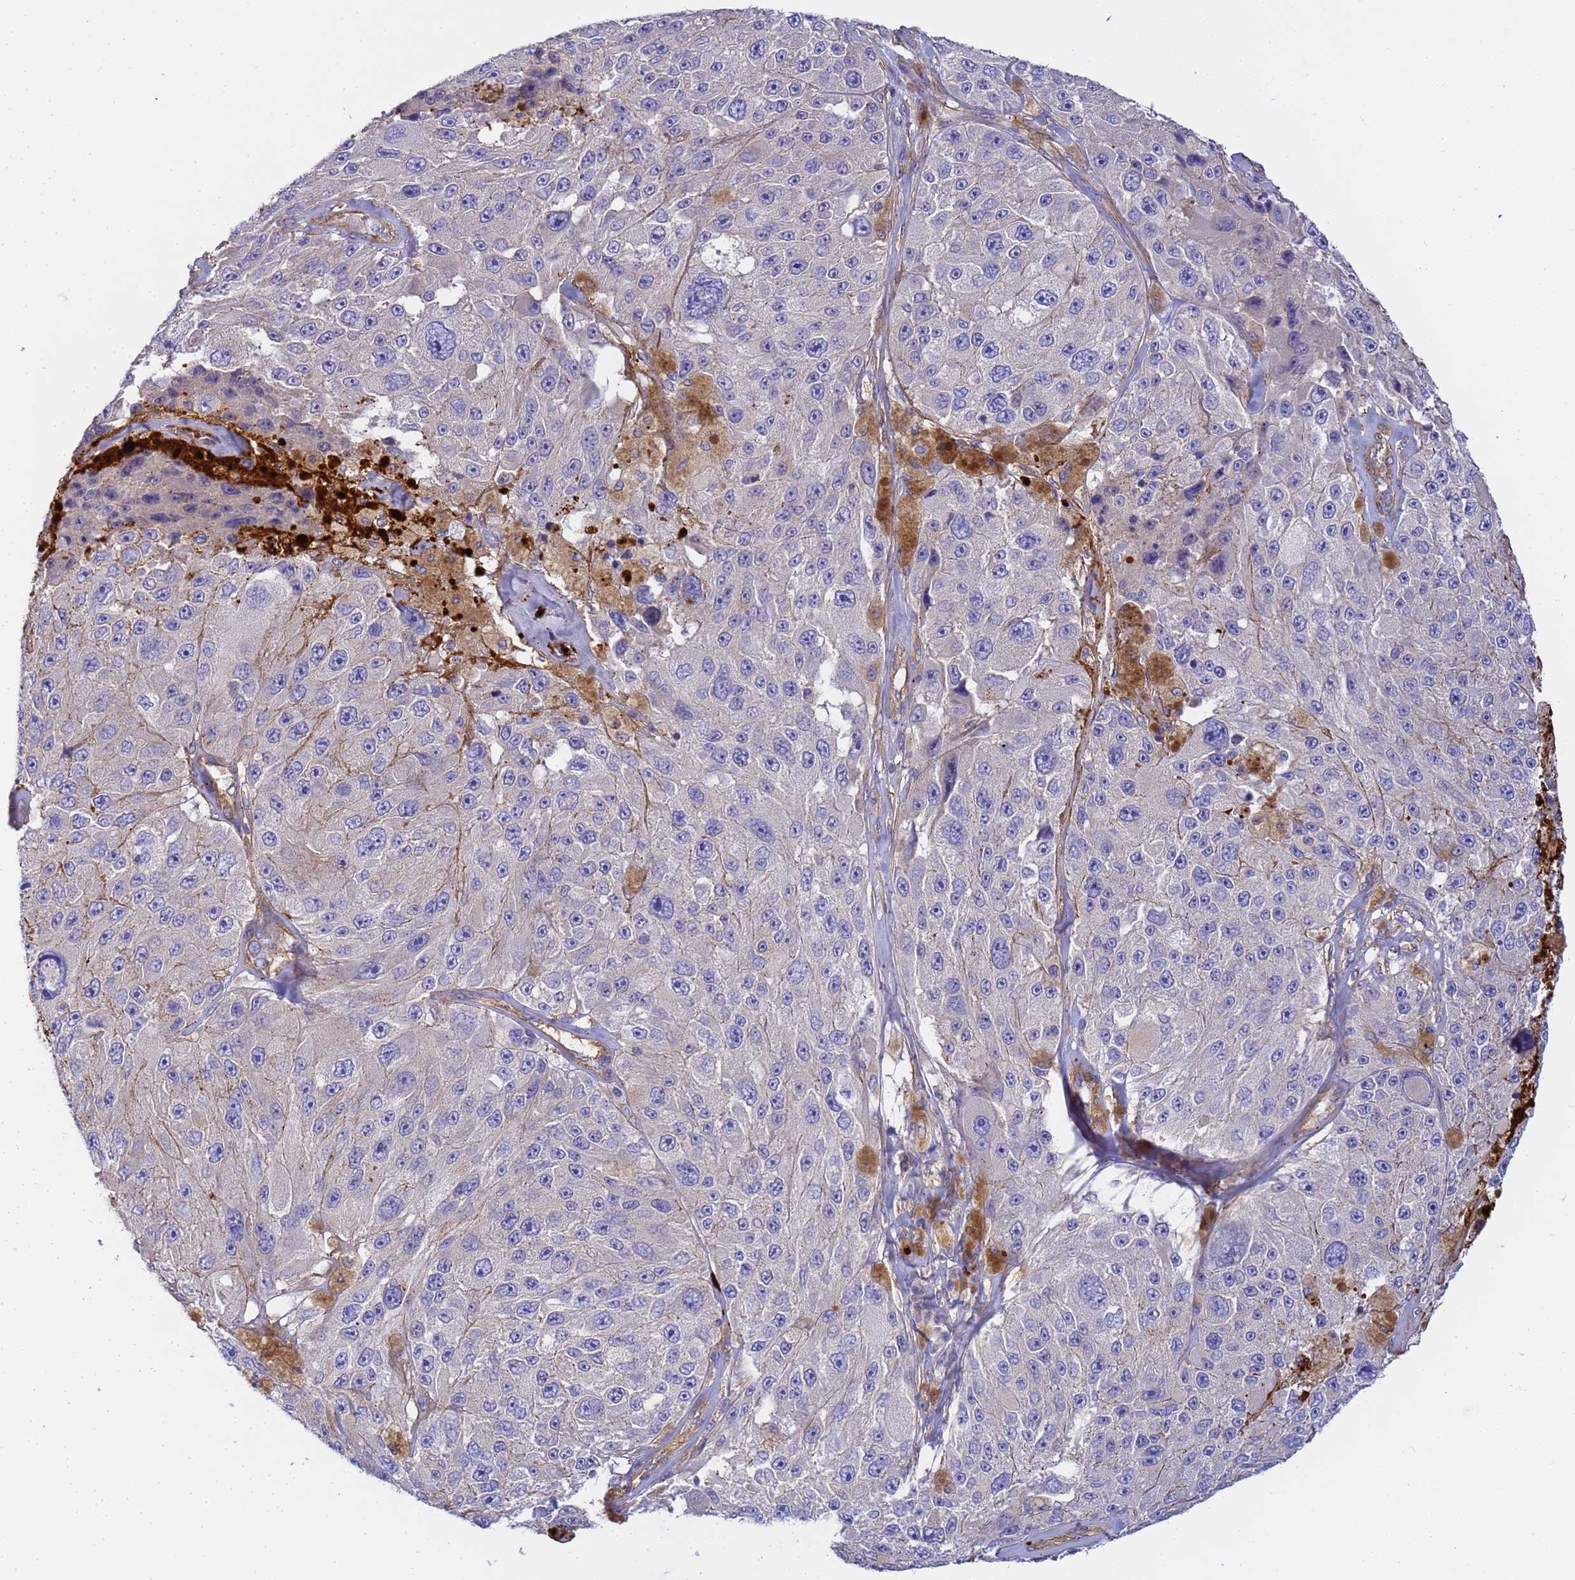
{"staining": {"intensity": "negative", "quantity": "none", "location": "none"}, "tissue": "melanoma", "cell_type": "Tumor cells", "image_type": "cancer", "snomed": [{"axis": "morphology", "description": "Malignant melanoma, Metastatic site"}, {"axis": "topography", "description": "Lymph node"}], "caption": "This photomicrograph is of melanoma stained with immunohistochemistry (IHC) to label a protein in brown with the nuclei are counter-stained blue. There is no staining in tumor cells. (Brightfield microscopy of DAB (3,3'-diaminobenzidine) IHC at high magnification).", "gene": "MYL12A", "patient": {"sex": "male", "age": 62}}